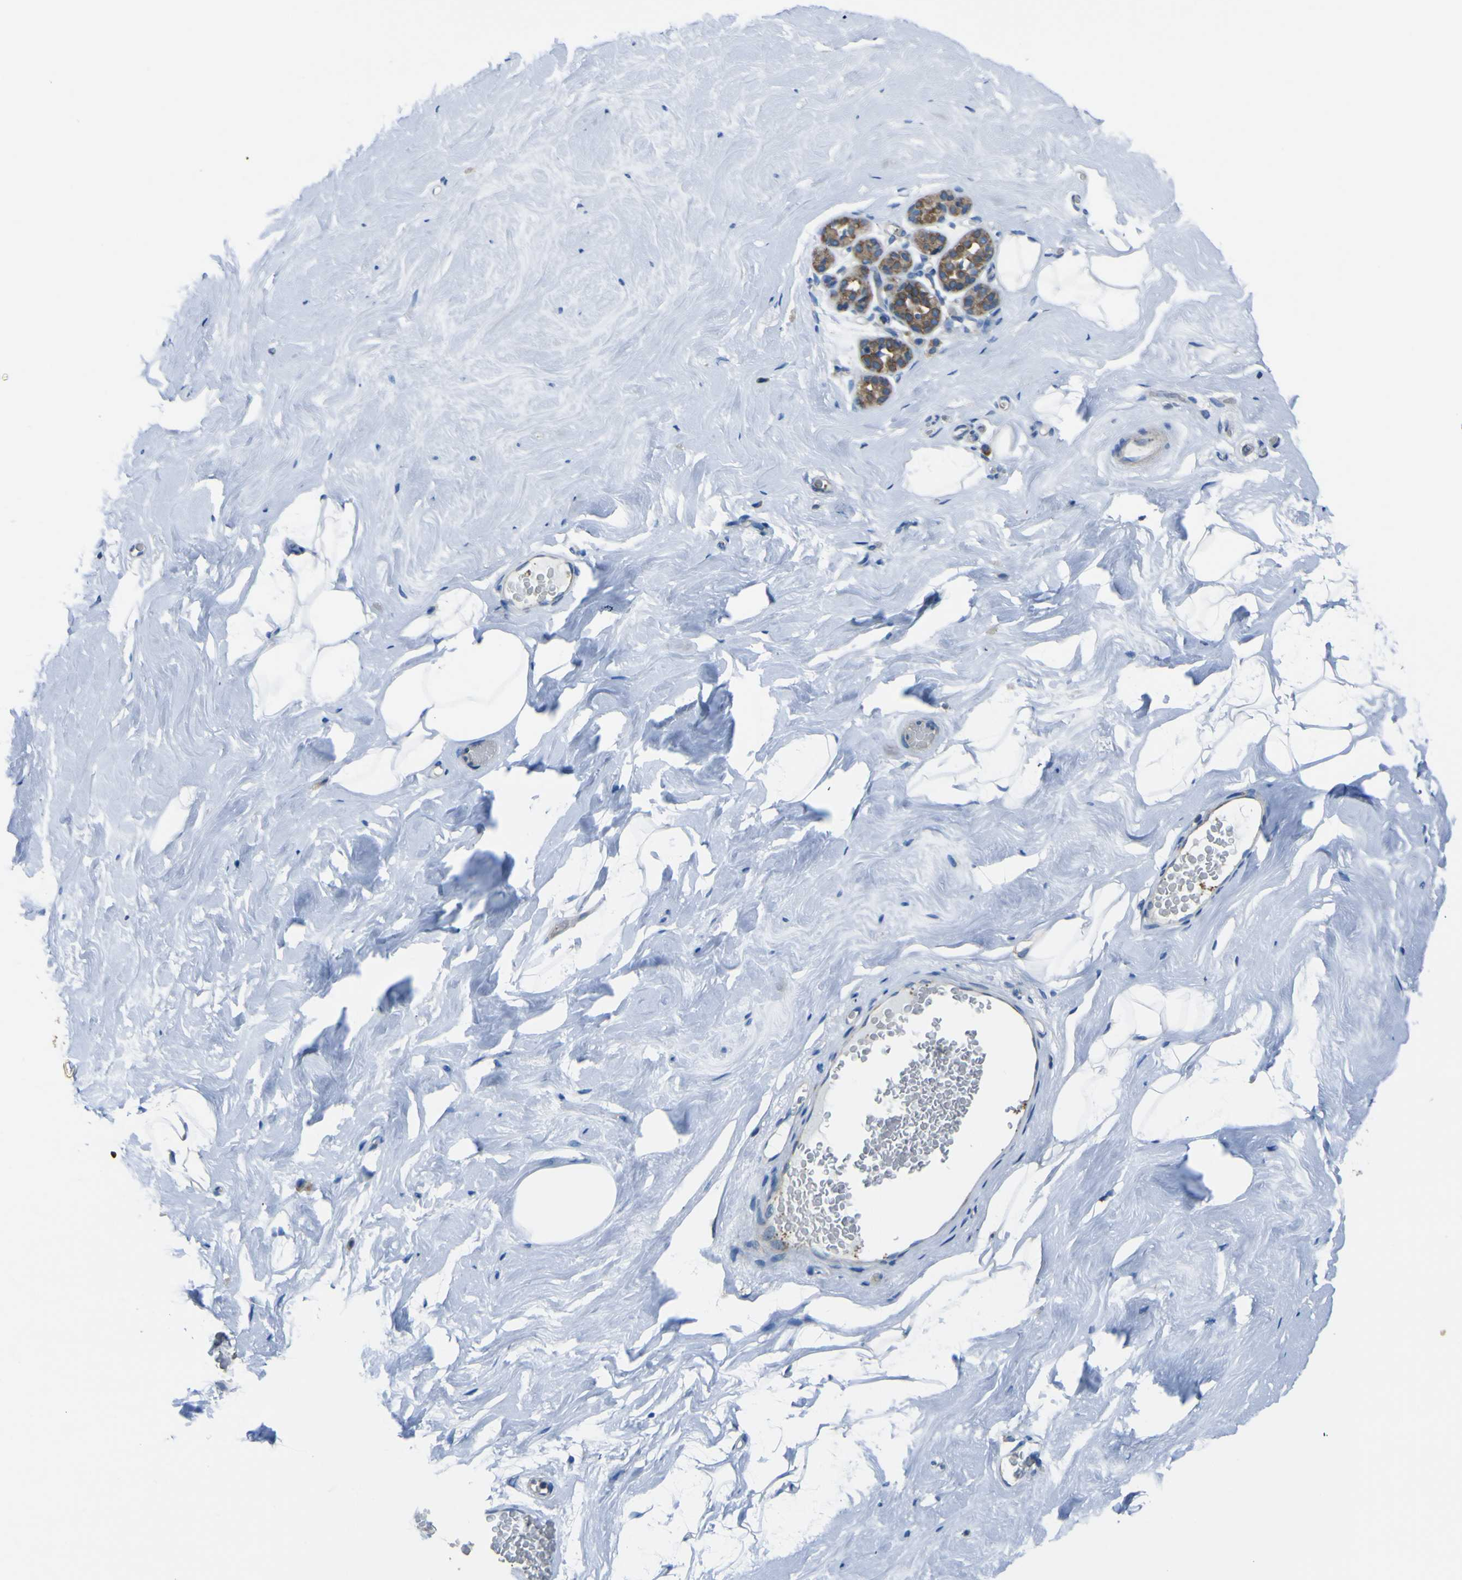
{"staining": {"intensity": "negative", "quantity": "none", "location": "none"}, "tissue": "breast", "cell_type": "Adipocytes", "image_type": "normal", "snomed": [{"axis": "morphology", "description": "Normal tissue, NOS"}, {"axis": "topography", "description": "Breast"}], "caption": "A micrograph of human breast is negative for staining in adipocytes. (DAB (3,3'-diaminobenzidine) immunohistochemistry with hematoxylin counter stain).", "gene": "STIM1", "patient": {"sex": "female", "age": 75}}